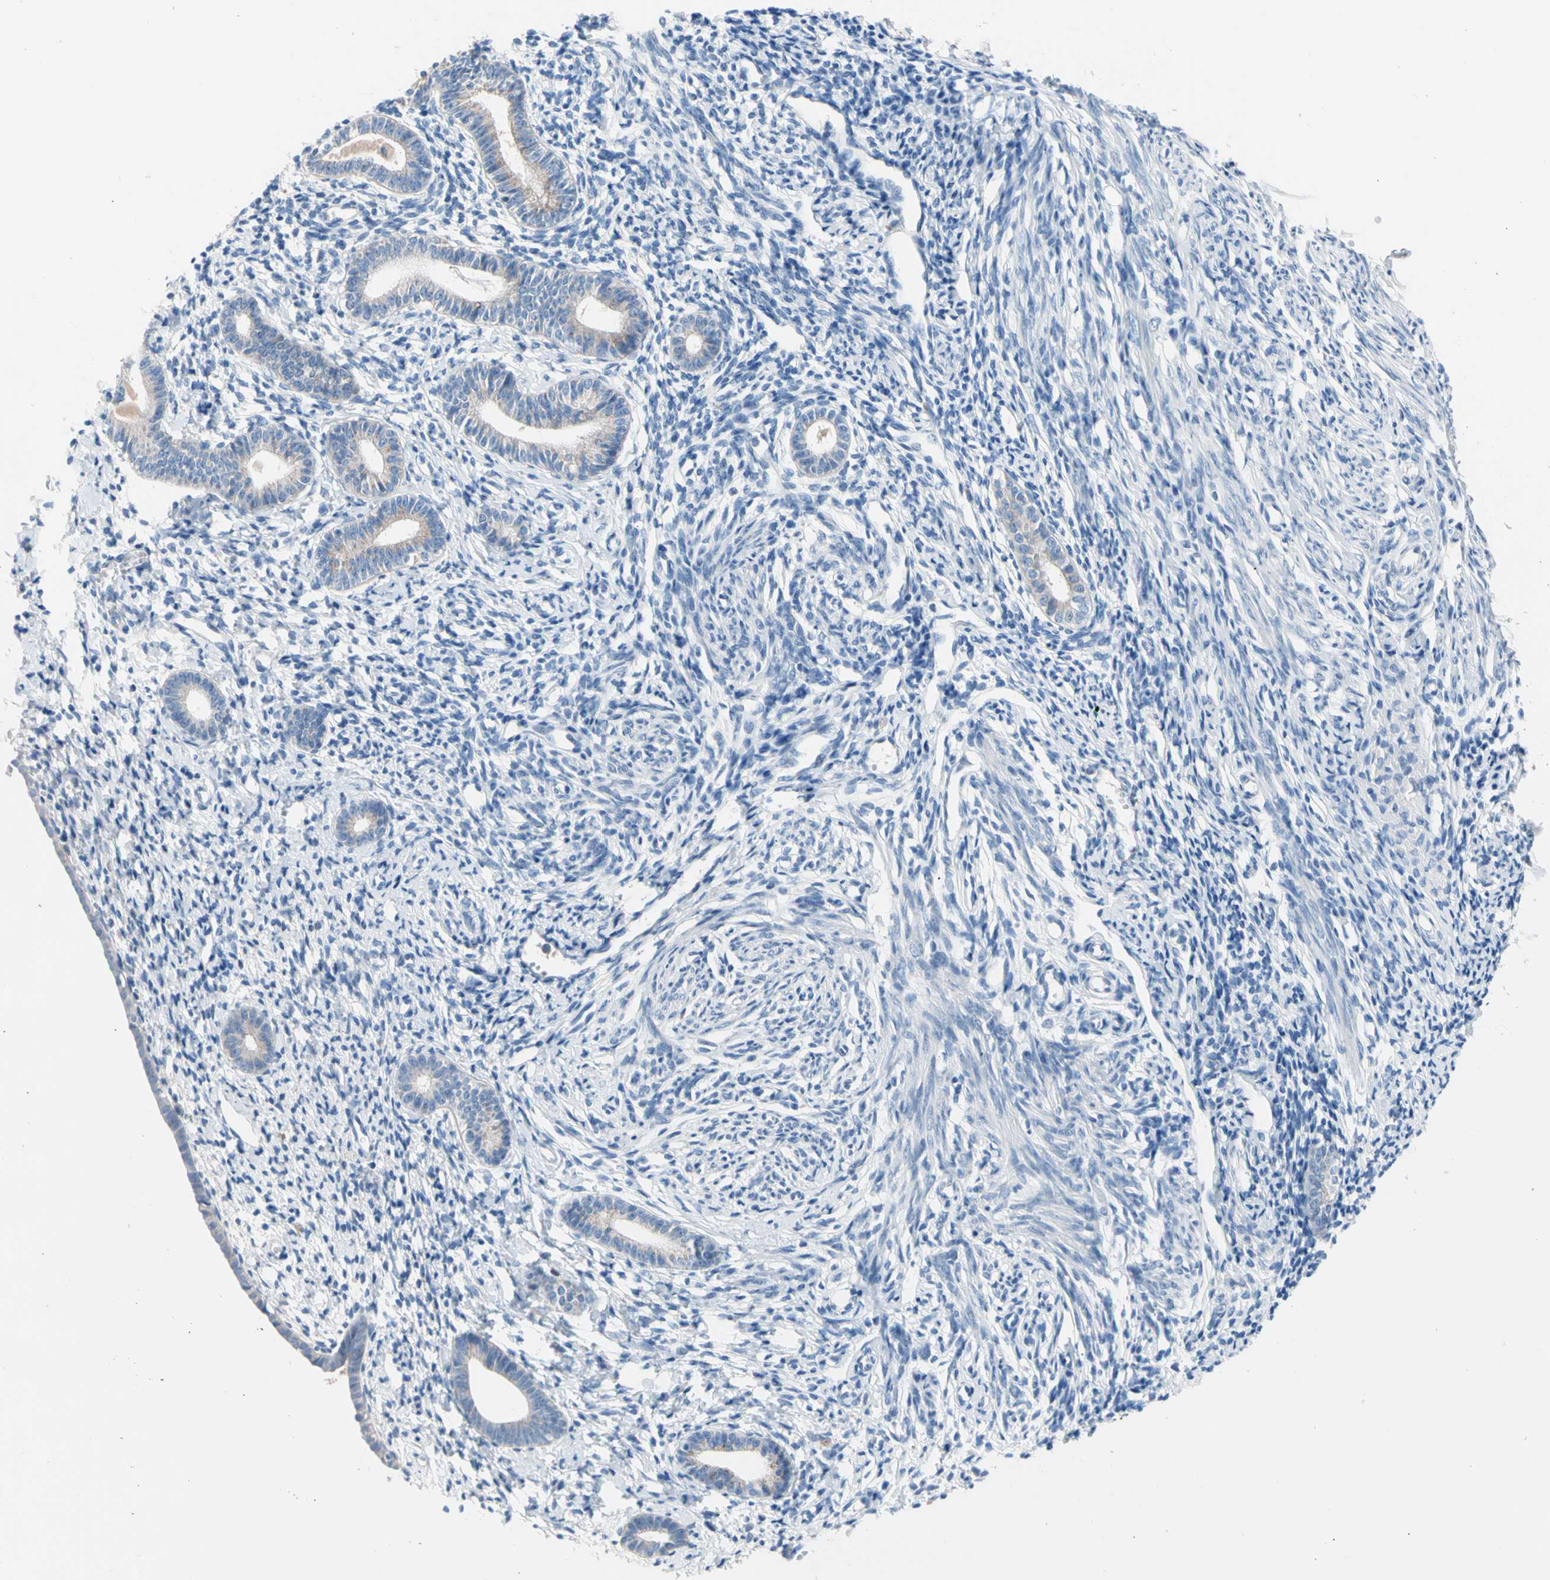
{"staining": {"intensity": "negative", "quantity": "none", "location": "none"}, "tissue": "endometrium", "cell_type": "Cells in endometrial stroma", "image_type": "normal", "snomed": [{"axis": "morphology", "description": "Normal tissue, NOS"}, {"axis": "topography", "description": "Endometrium"}], "caption": "The photomicrograph exhibits no significant positivity in cells in endometrial stroma of endometrium. The staining is performed using DAB (3,3'-diaminobenzidine) brown chromogen with nuclei counter-stained in using hematoxylin.", "gene": "CASQ1", "patient": {"sex": "female", "age": 71}}